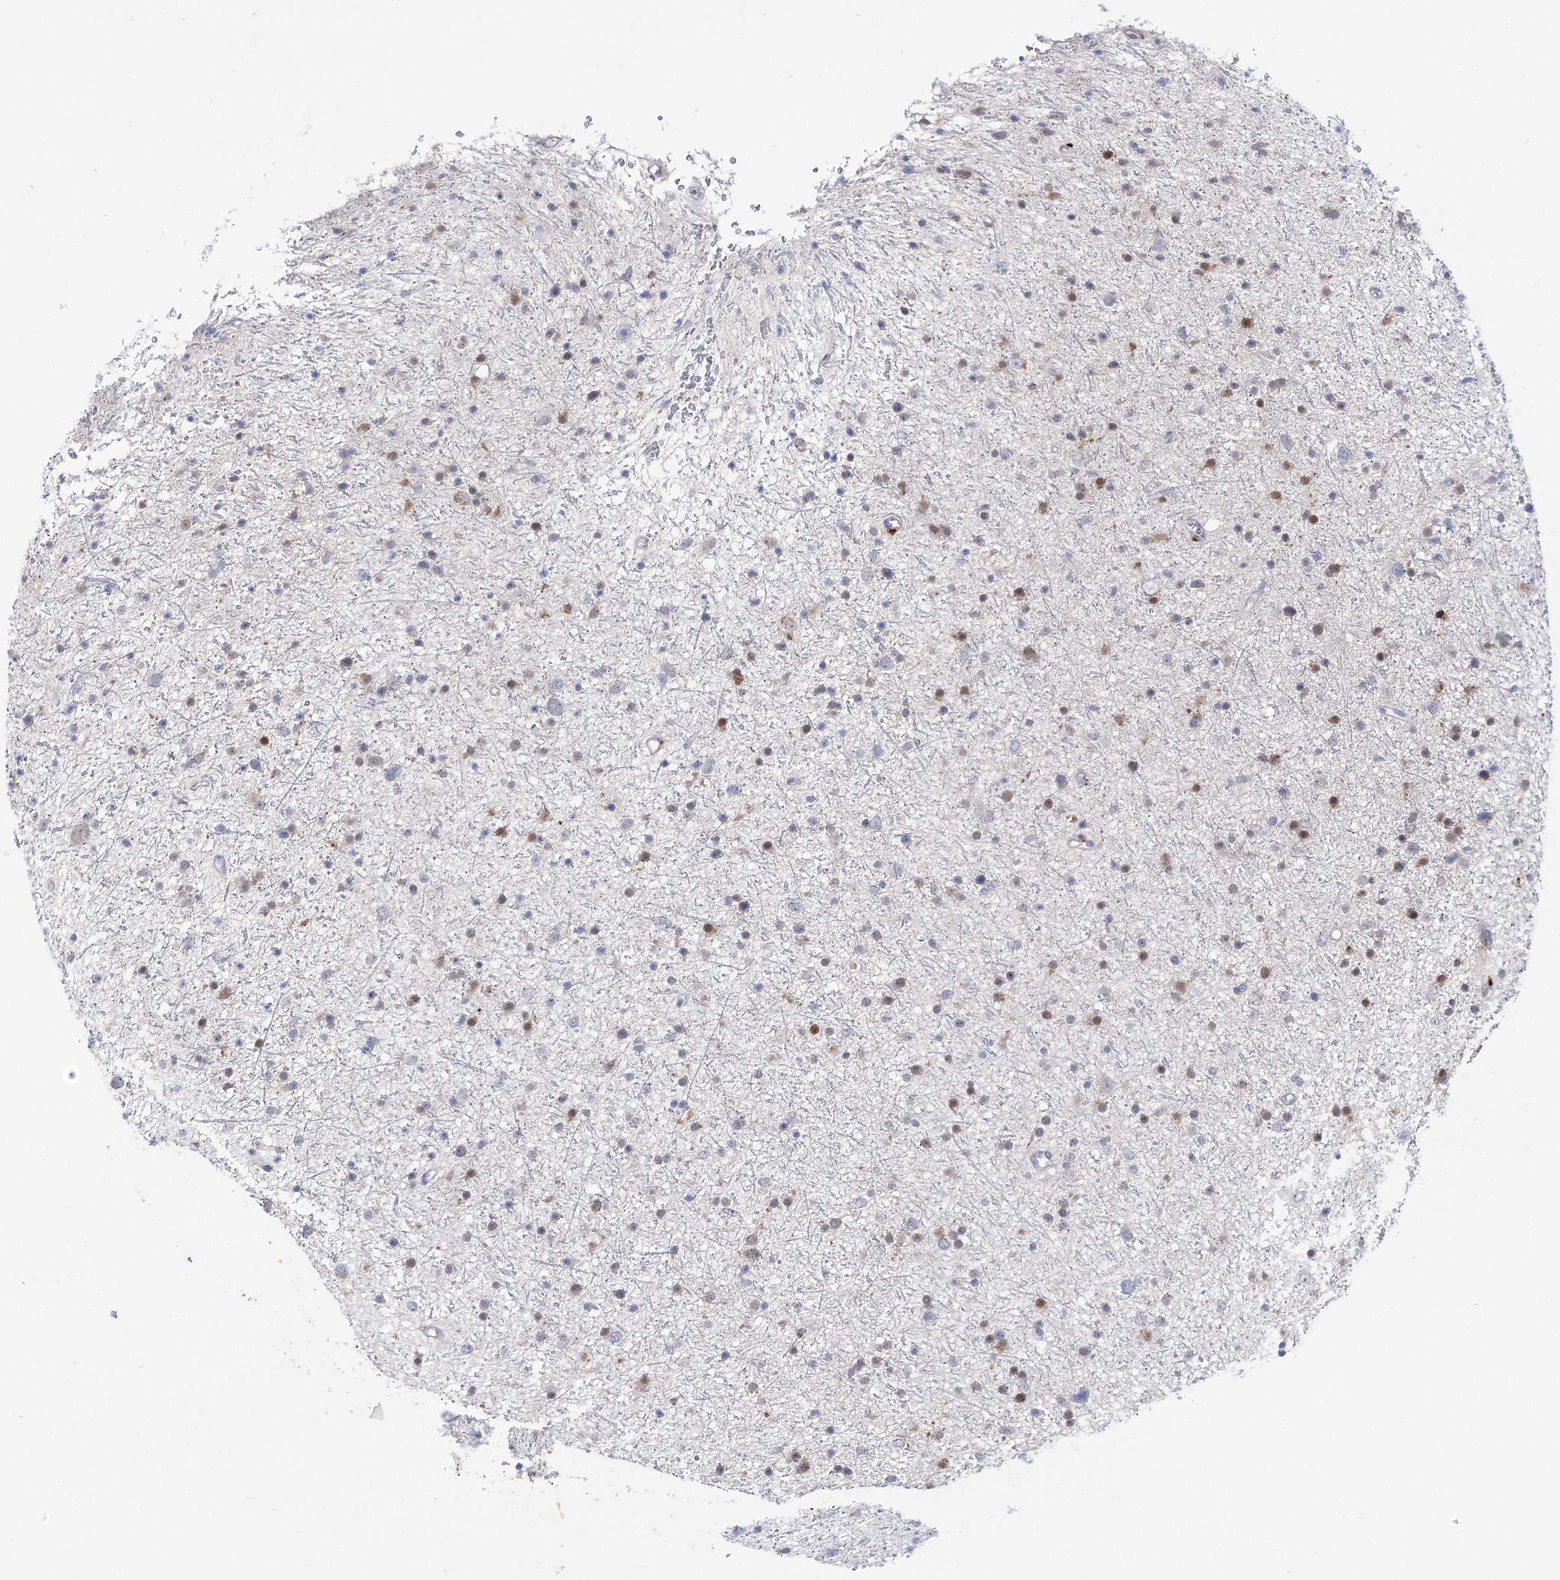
{"staining": {"intensity": "negative", "quantity": "none", "location": "none"}, "tissue": "glioma", "cell_type": "Tumor cells", "image_type": "cancer", "snomed": [{"axis": "morphology", "description": "Glioma, malignant, Low grade"}, {"axis": "topography", "description": "Cerebral cortex"}], "caption": "Immunohistochemistry (IHC) of malignant low-grade glioma displays no staining in tumor cells.", "gene": "SIAE", "patient": {"sex": "female", "age": 39}}